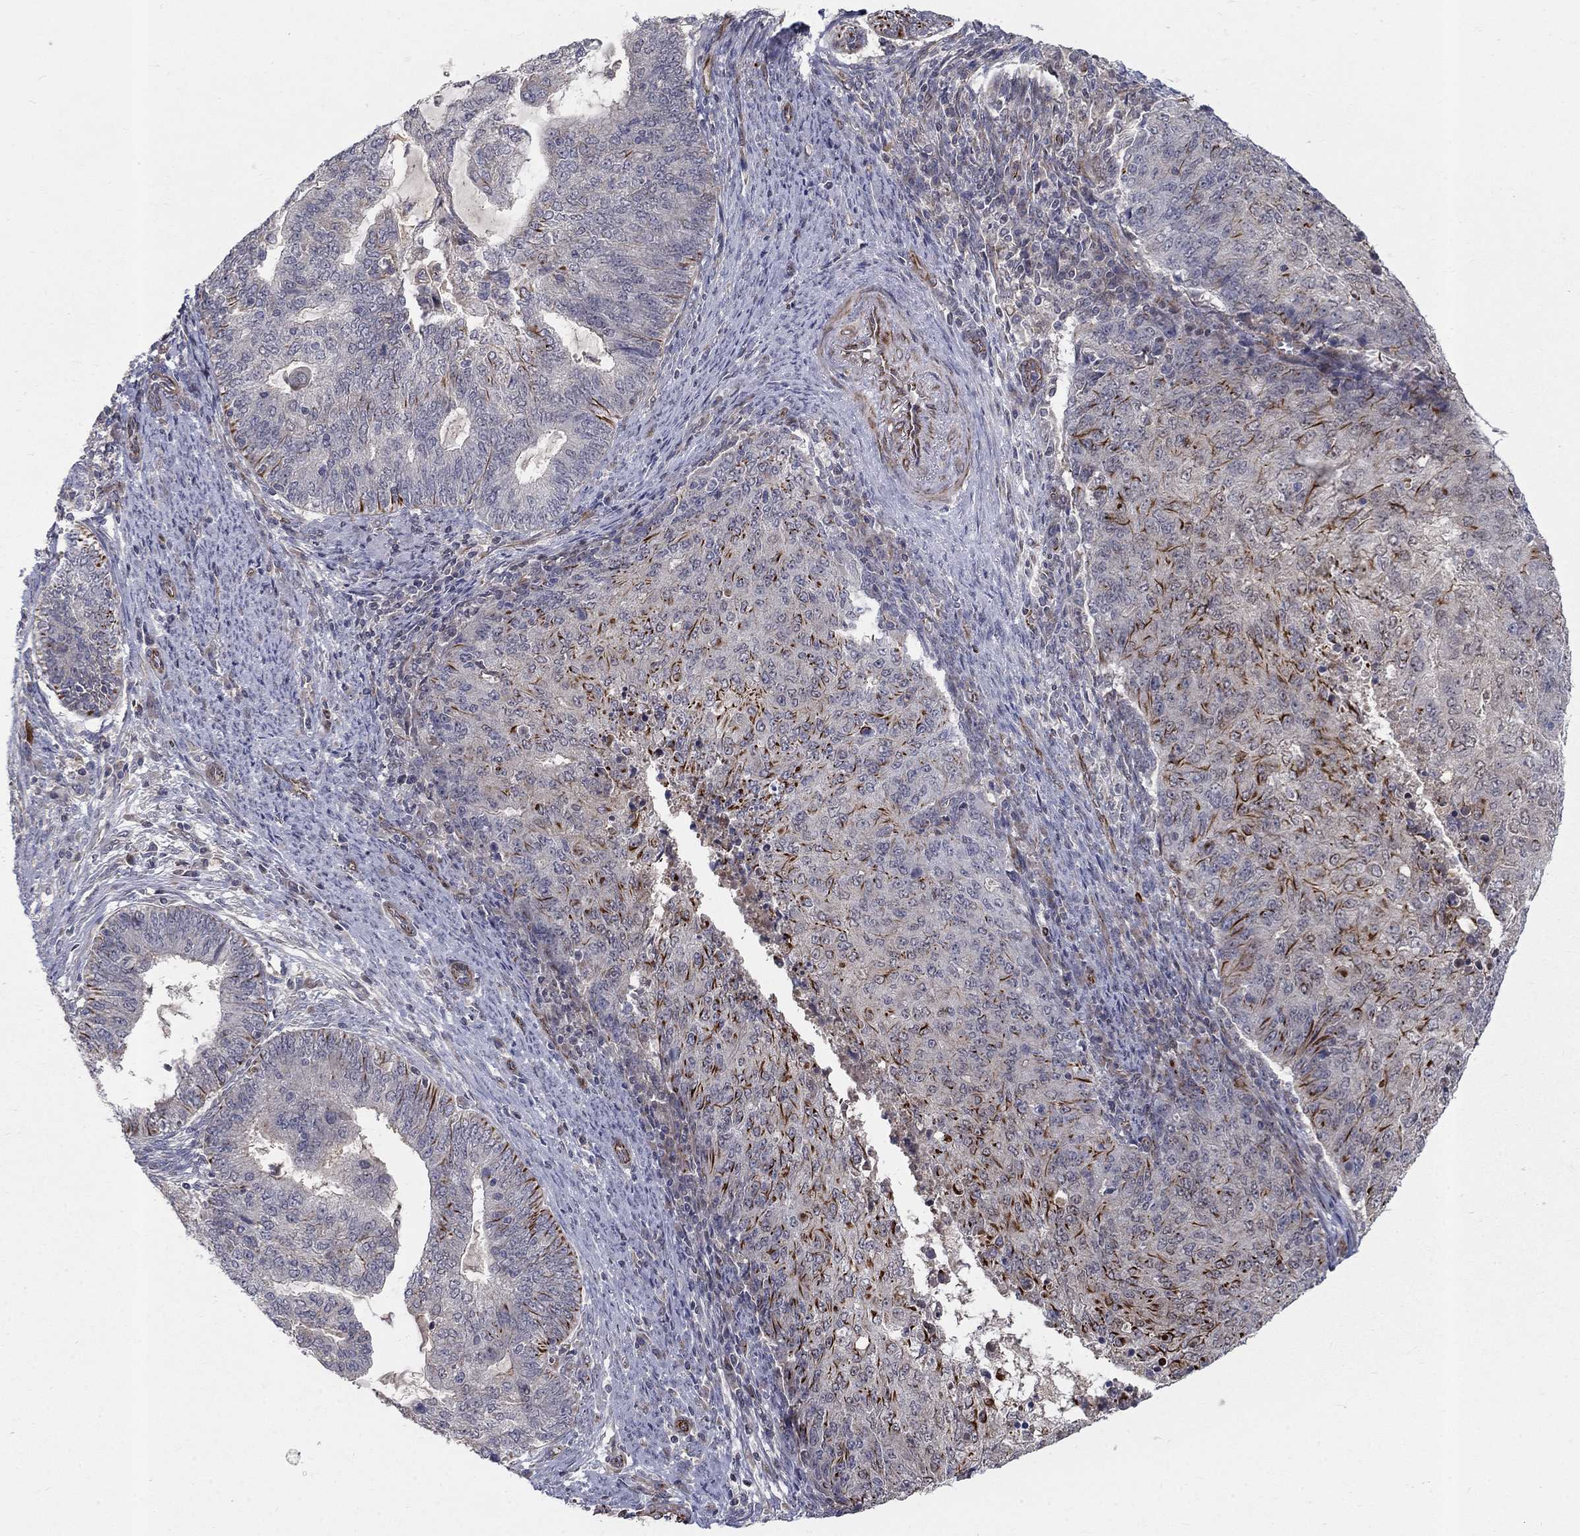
{"staining": {"intensity": "strong", "quantity": "<25%", "location": "cytoplasmic/membranous"}, "tissue": "endometrial cancer", "cell_type": "Tumor cells", "image_type": "cancer", "snomed": [{"axis": "morphology", "description": "Adenocarcinoma, NOS"}, {"axis": "topography", "description": "Endometrium"}], "caption": "Endometrial adenocarcinoma stained with a brown dye demonstrates strong cytoplasmic/membranous positive positivity in approximately <25% of tumor cells.", "gene": "MSRA", "patient": {"sex": "female", "age": 82}}